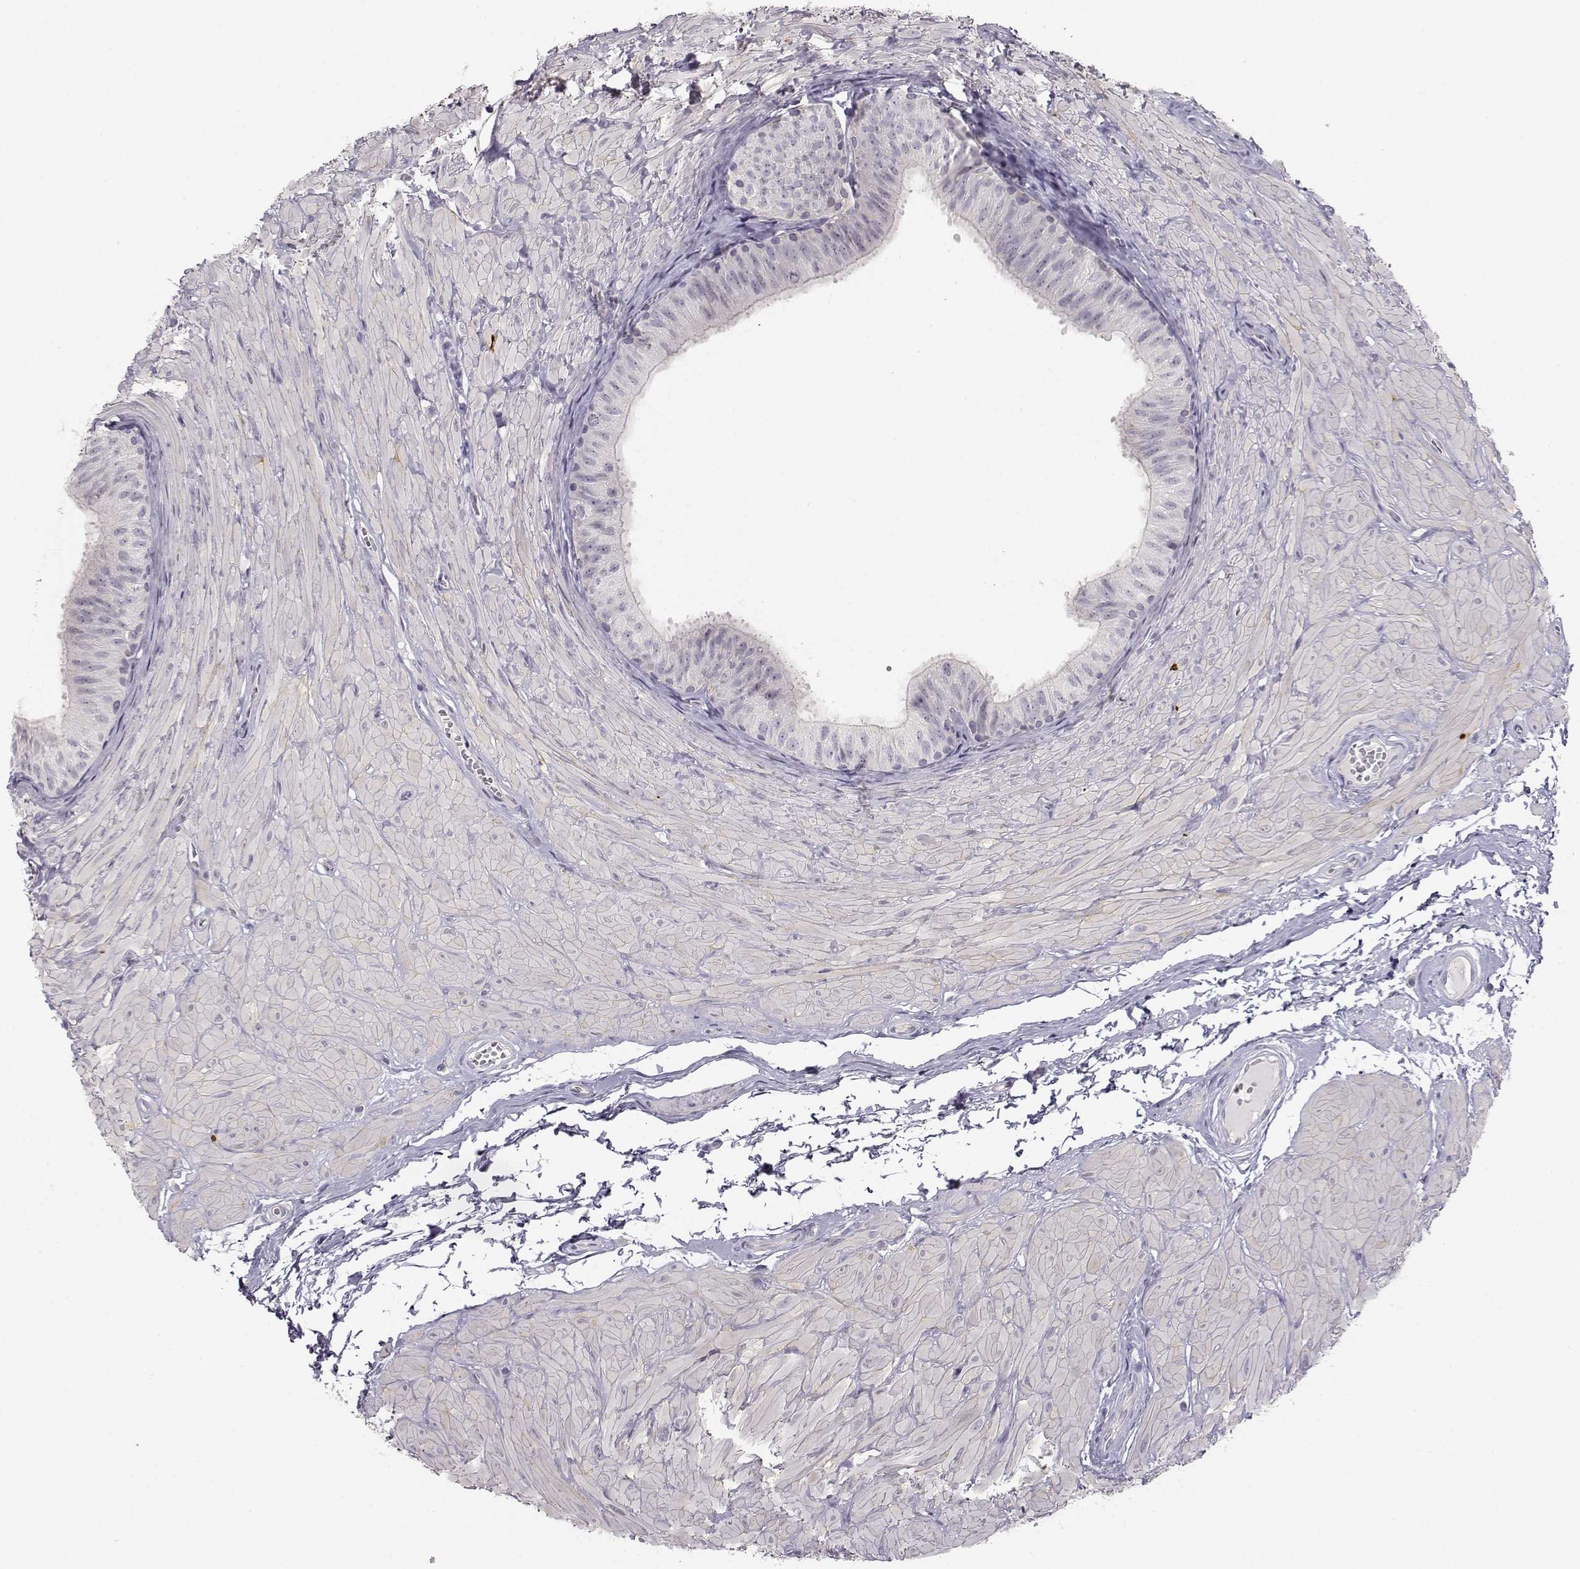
{"staining": {"intensity": "negative", "quantity": "none", "location": "none"}, "tissue": "epididymis", "cell_type": "Glandular cells", "image_type": "normal", "snomed": [{"axis": "morphology", "description": "Normal tissue, NOS"}, {"axis": "topography", "description": "Epididymis"}, {"axis": "topography", "description": "Vas deferens"}], "caption": "Glandular cells show no significant protein positivity in benign epididymis.", "gene": "MYCBPAP", "patient": {"sex": "male", "age": 23}}